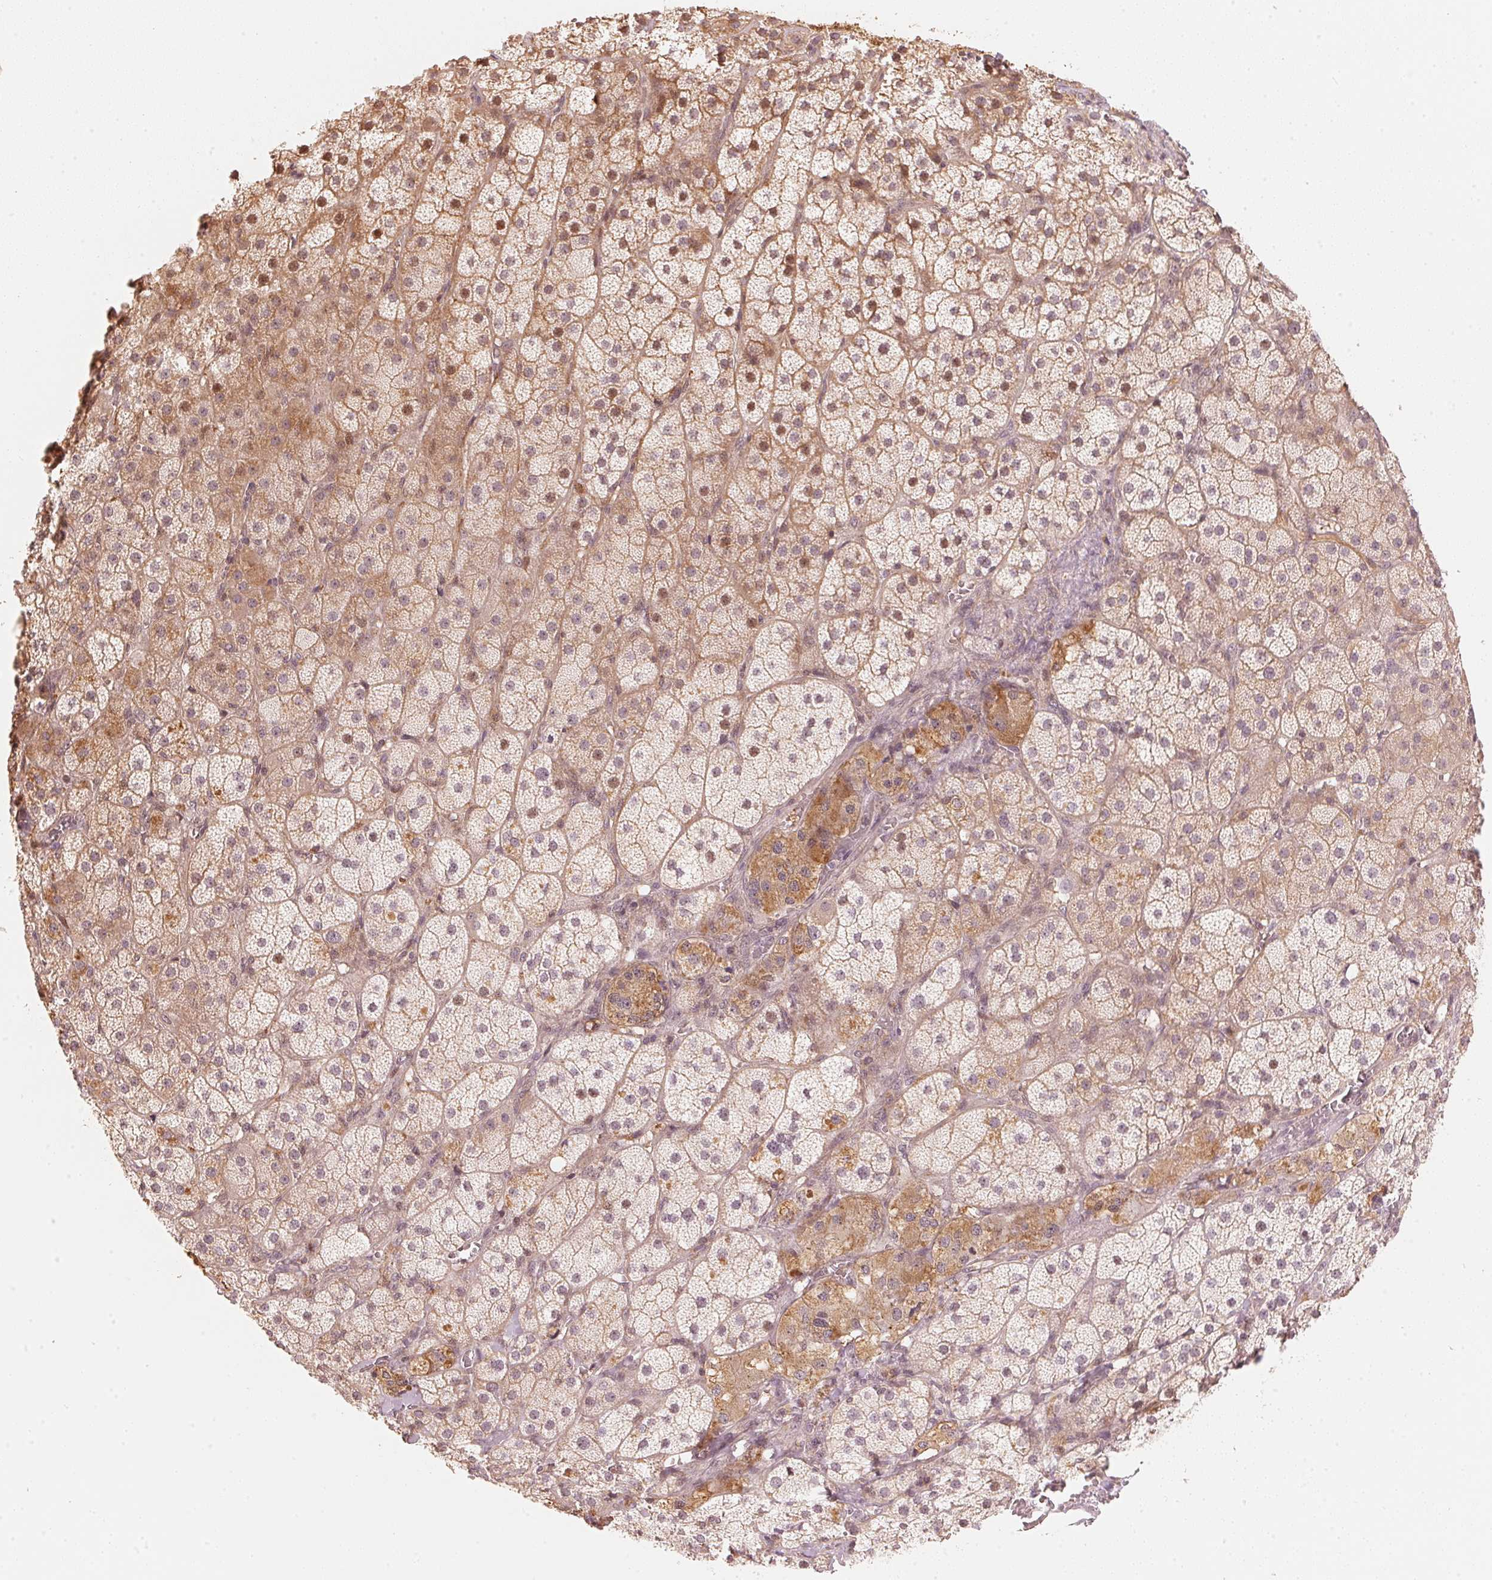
{"staining": {"intensity": "weak", "quantity": ">75%", "location": "cytoplasmic/membranous,nuclear"}, "tissue": "adrenal gland", "cell_type": "Glandular cells", "image_type": "normal", "snomed": [{"axis": "morphology", "description": "Normal tissue, NOS"}, {"axis": "topography", "description": "Adrenal gland"}], "caption": "This photomicrograph reveals normal adrenal gland stained with immunohistochemistry to label a protein in brown. The cytoplasmic/membranous,nuclear of glandular cells show weak positivity for the protein. Nuclei are counter-stained blue.", "gene": "PRKN", "patient": {"sex": "male", "age": 57}}